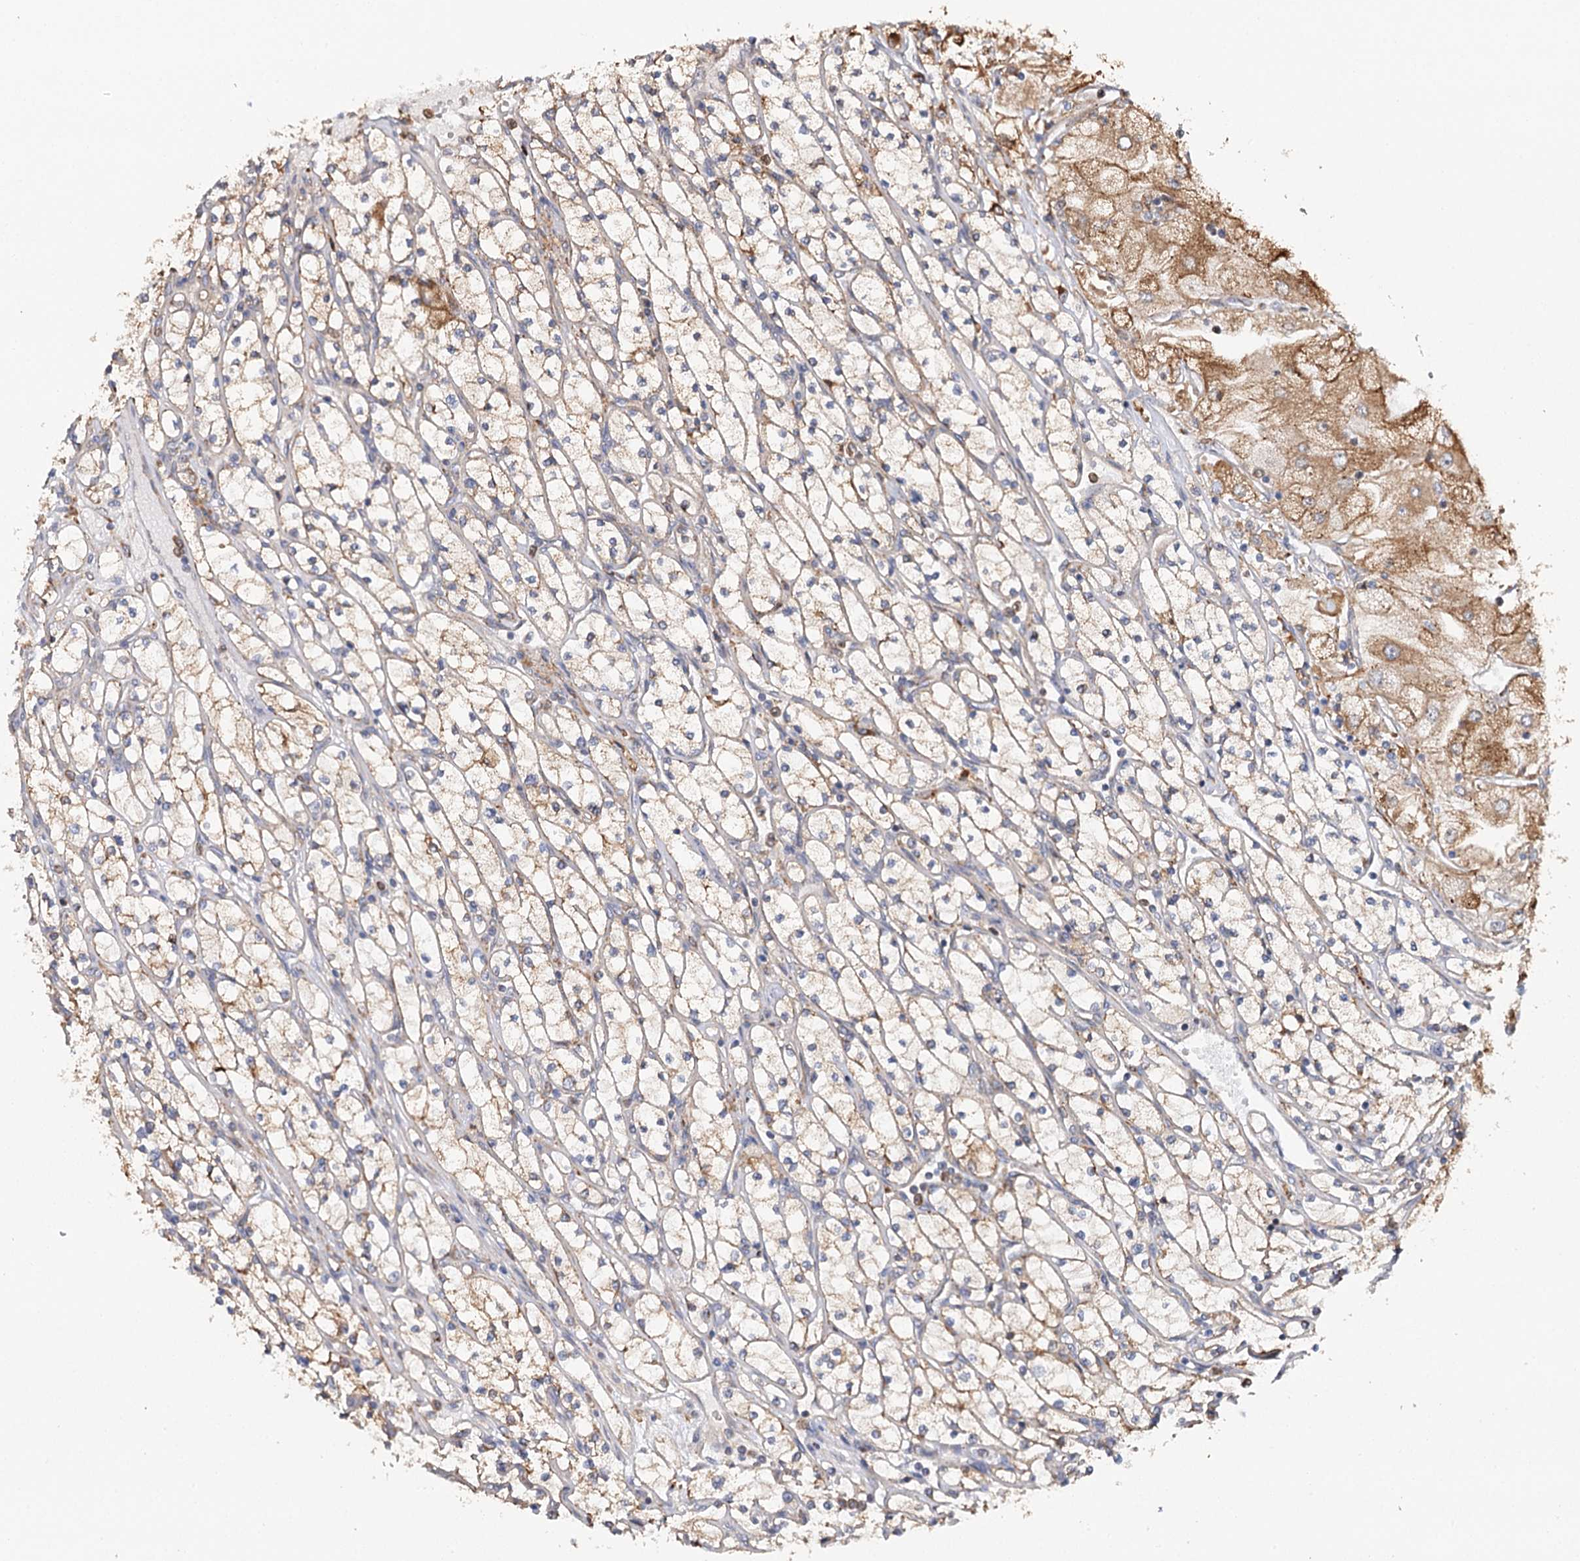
{"staining": {"intensity": "strong", "quantity": "<25%", "location": "cytoplasmic/membranous"}, "tissue": "renal cancer", "cell_type": "Tumor cells", "image_type": "cancer", "snomed": [{"axis": "morphology", "description": "Adenocarcinoma, NOS"}, {"axis": "topography", "description": "Kidney"}], "caption": "About <25% of tumor cells in renal cancer display strong cytoplasmic/membranous protein expression as visualized by brown immunohistochemical staining.", "gene": "VEGFA", "patient": {"sex": "male", "age": 80}}